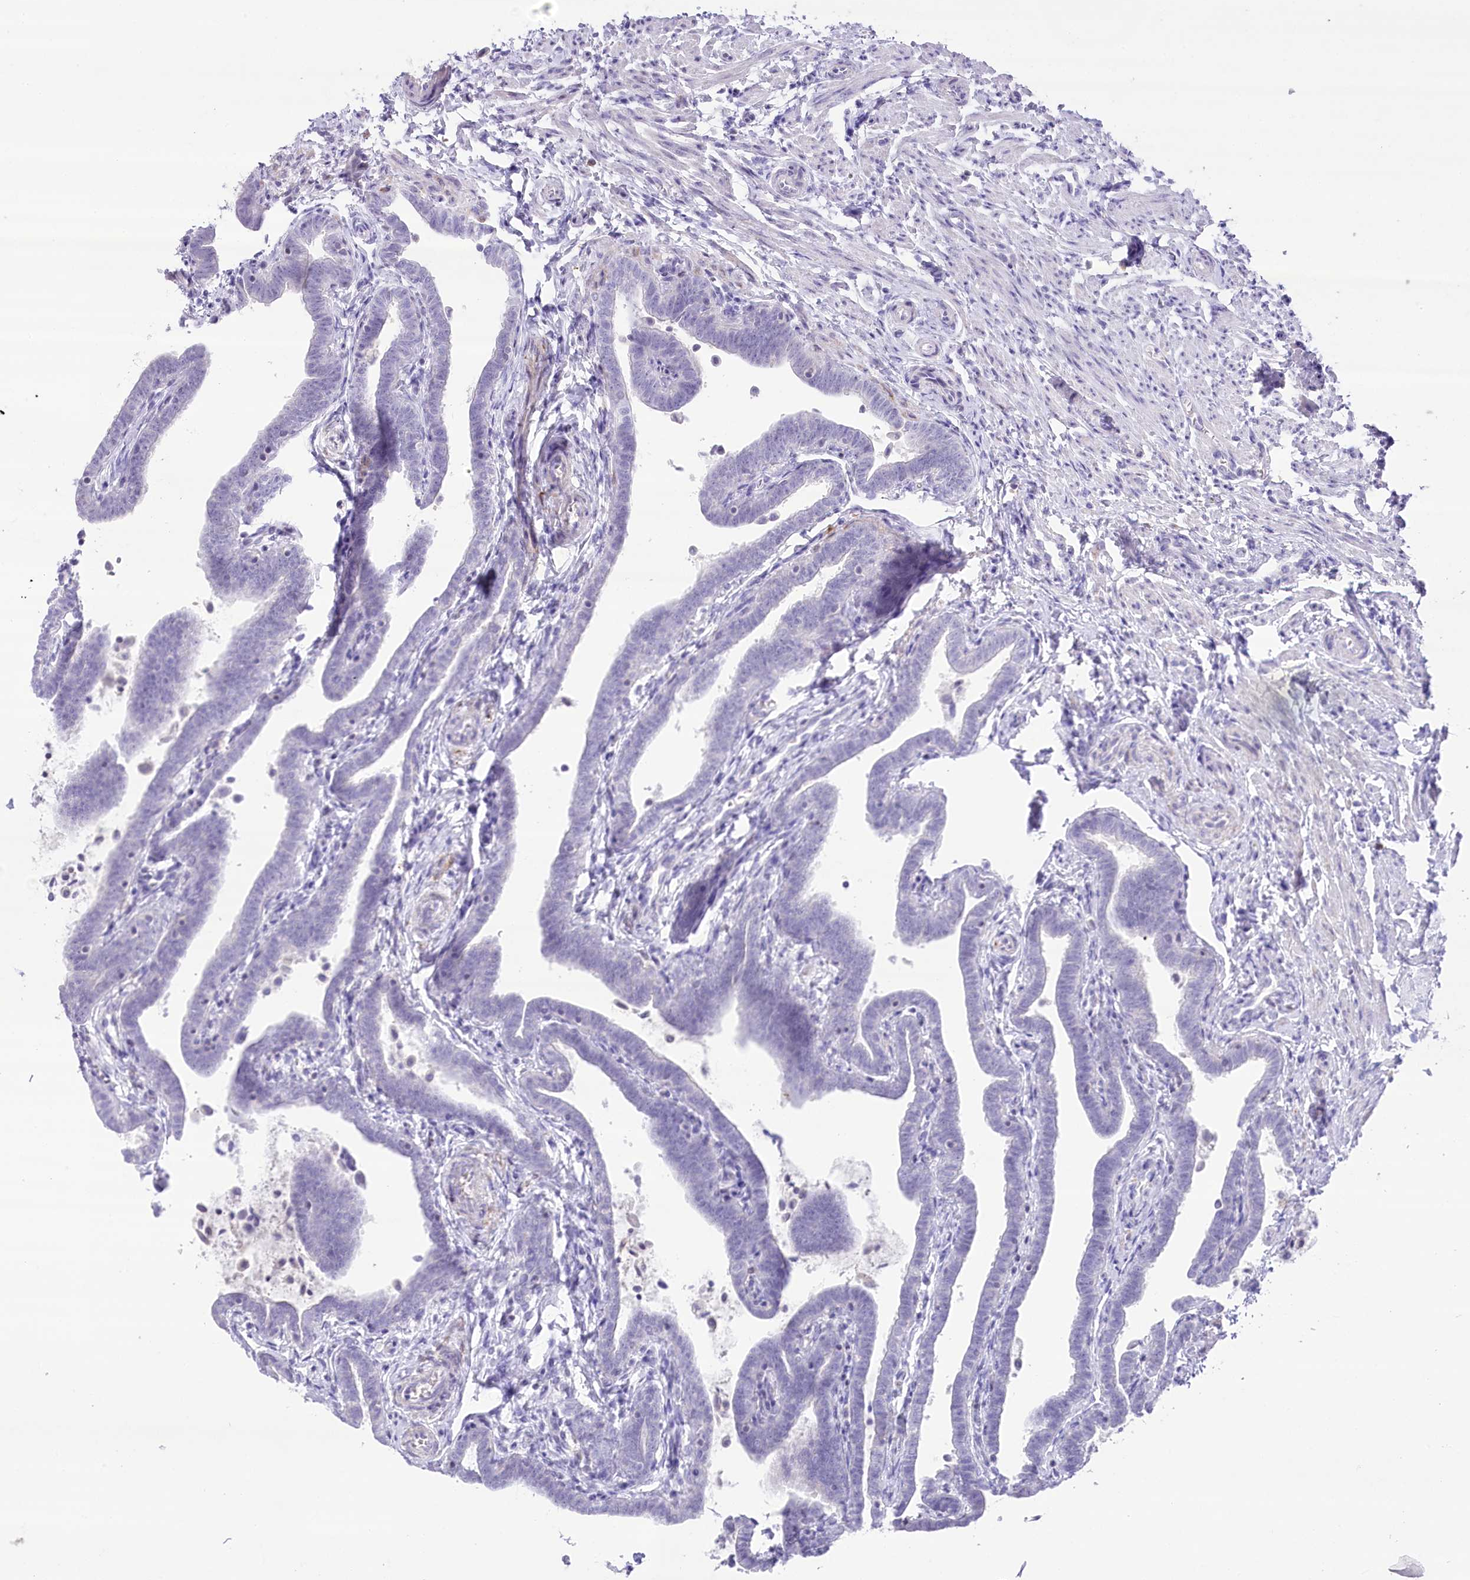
{"staining": {"intensity": "negative", "quantity": "none", "location": "none"}, "tissue": "fallopian tube", "cell_type": "Glandular cells", "image_type": "normal", "snomed": [{"axis": "morphology", "description": "Normal tissue, NOS"}, {"axis": "topography", "description": "Fallopian tube"}], "caption": "Normal fallopian tube was stained to show a protein in brown. There is no significant expression in glandular cells. (DAB immunohistochemistry visualized using brightfield microscopy, high magnification).", "gene": "MYOZ1", "patient": {"sex": "female", "age": 36}}